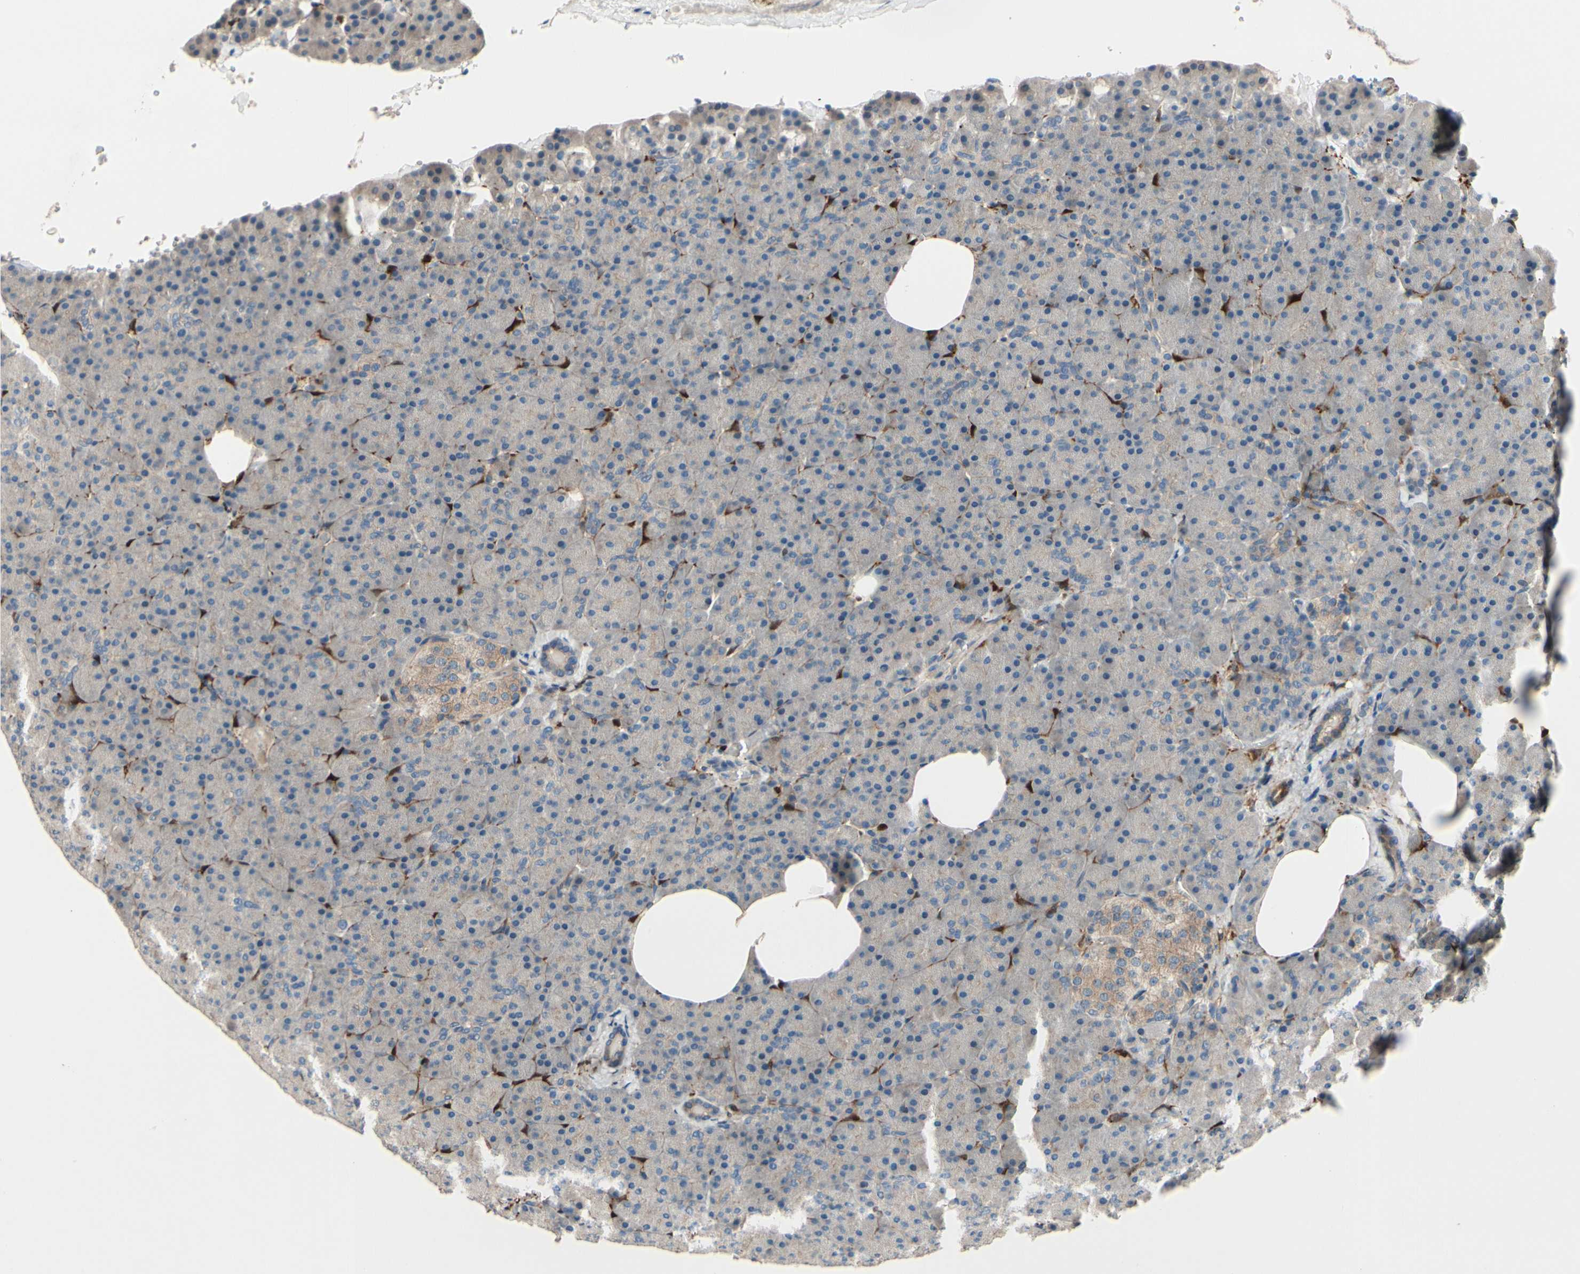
{"staining": {"intensity": "negative", "quantity": "none", "location": "none"}, "tissue": "pancreas", "cell_type": "Exocrine glandular cells", "image_type": "normal", "snomed": [{"axis": "morphology", "description": "Normal tissue, NOS"}, {"axis": "topography", "description": "Pancreas"}], "caption": "The image demonstrates no significant expression in exocrine glandular cells of pancreas. (Brightfield microscopy of DAB IHC at high magnification).", "gene": "ICAM5", "patient": {"sex": "female", "age": 35}}